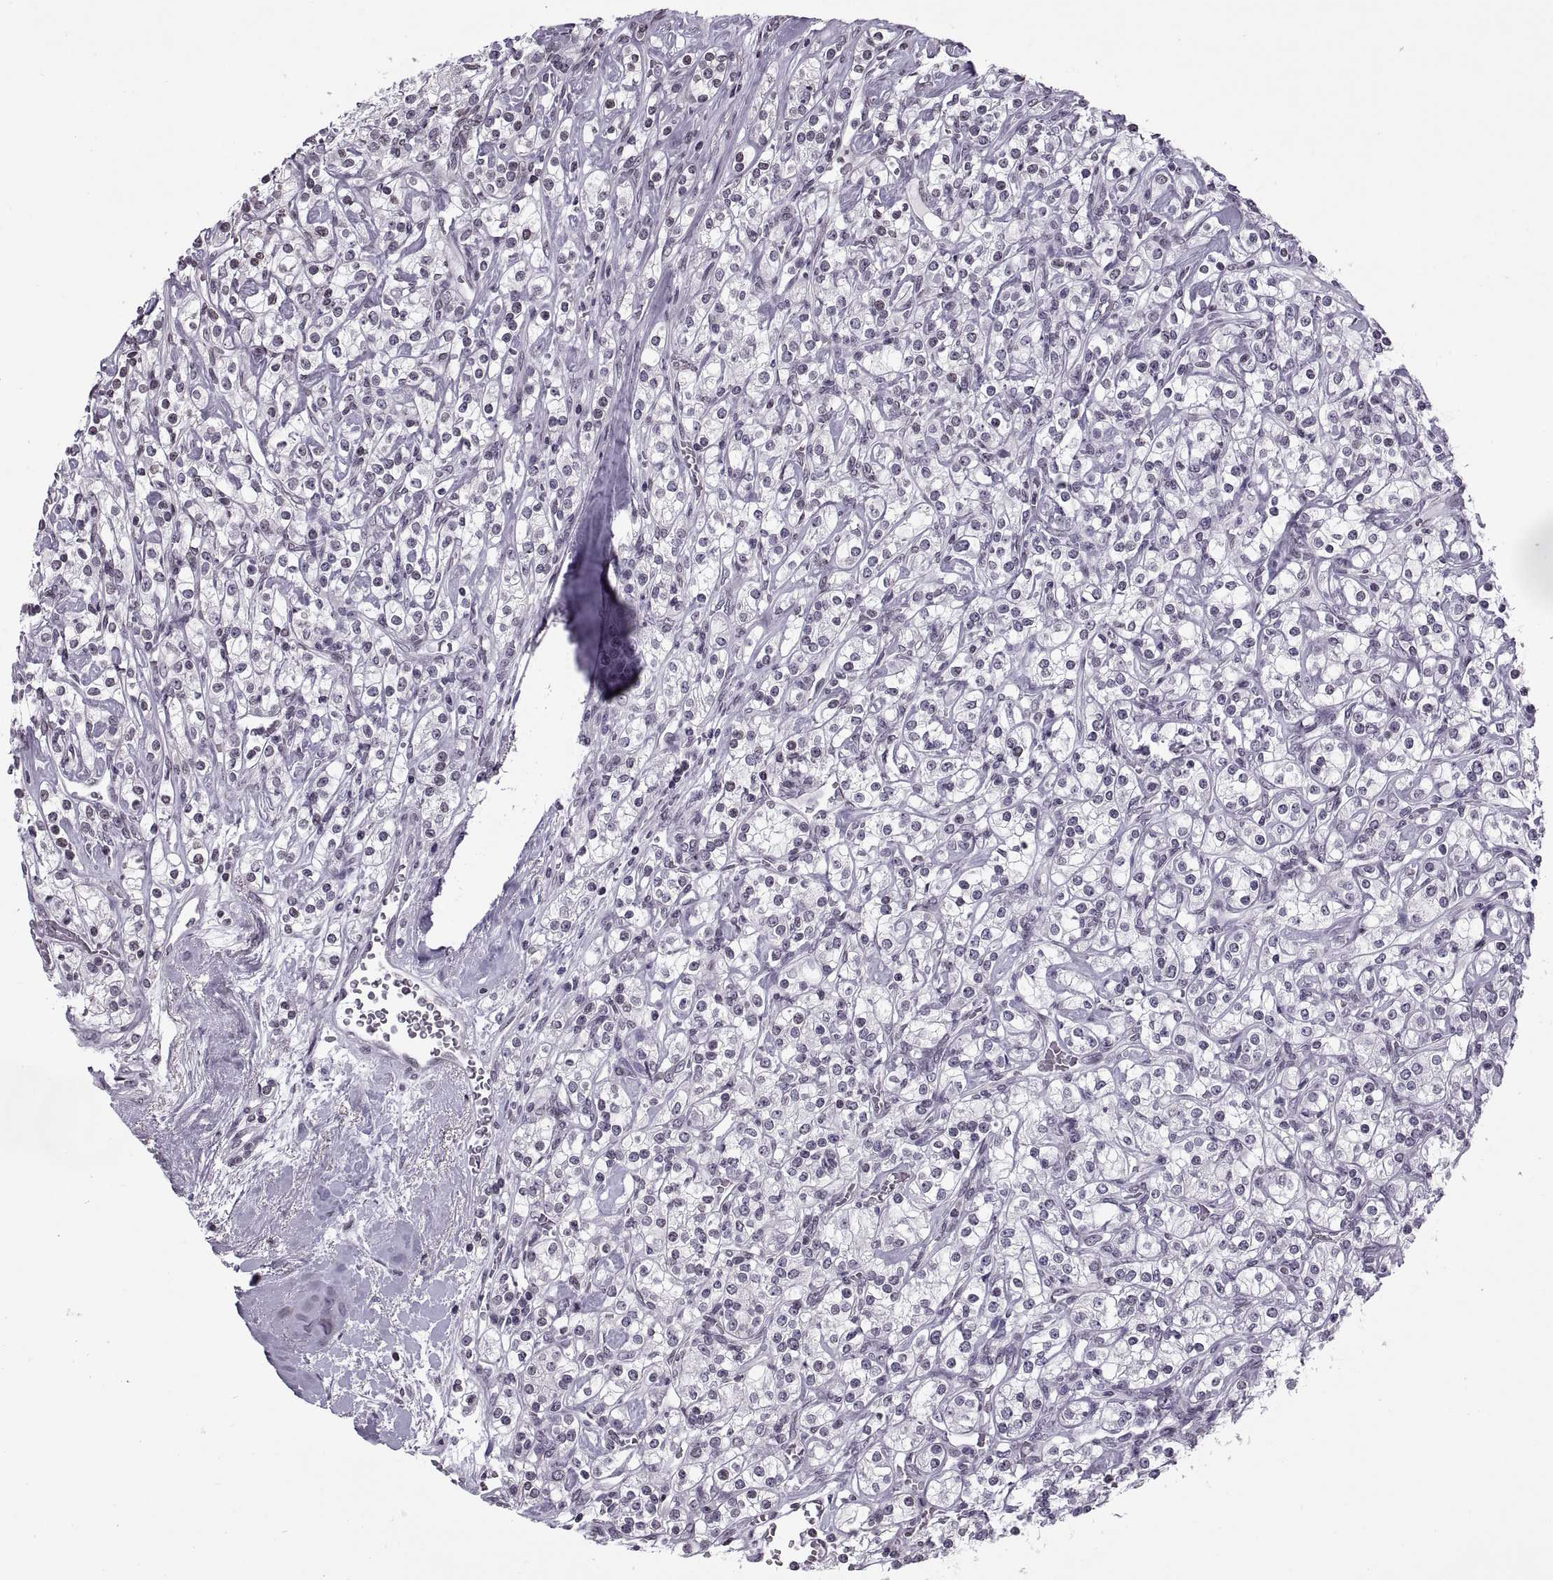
{"staining": {"intensity": "negative", "quantity": "none", "location": "none"}, "tissue": "renal cancer", "cell_type": "Tumor cells", "image_type": "cancer", "snomed": [{"axis": "morphology", "description": "Adenocarcinoma, NOS"}, {"axis": "topography", "description": "Kidney"}], "caption": "Tumor cells are negative for brown protein staining in renal adenocarcinoma. The staining was performed using DAB to visualize the protein expression in brown, while the nuclei were stained in blue with hematoxylin (Magnification: 20x).", "gene": "H1-8", "patient": {"sex": "male", "age": 77}}